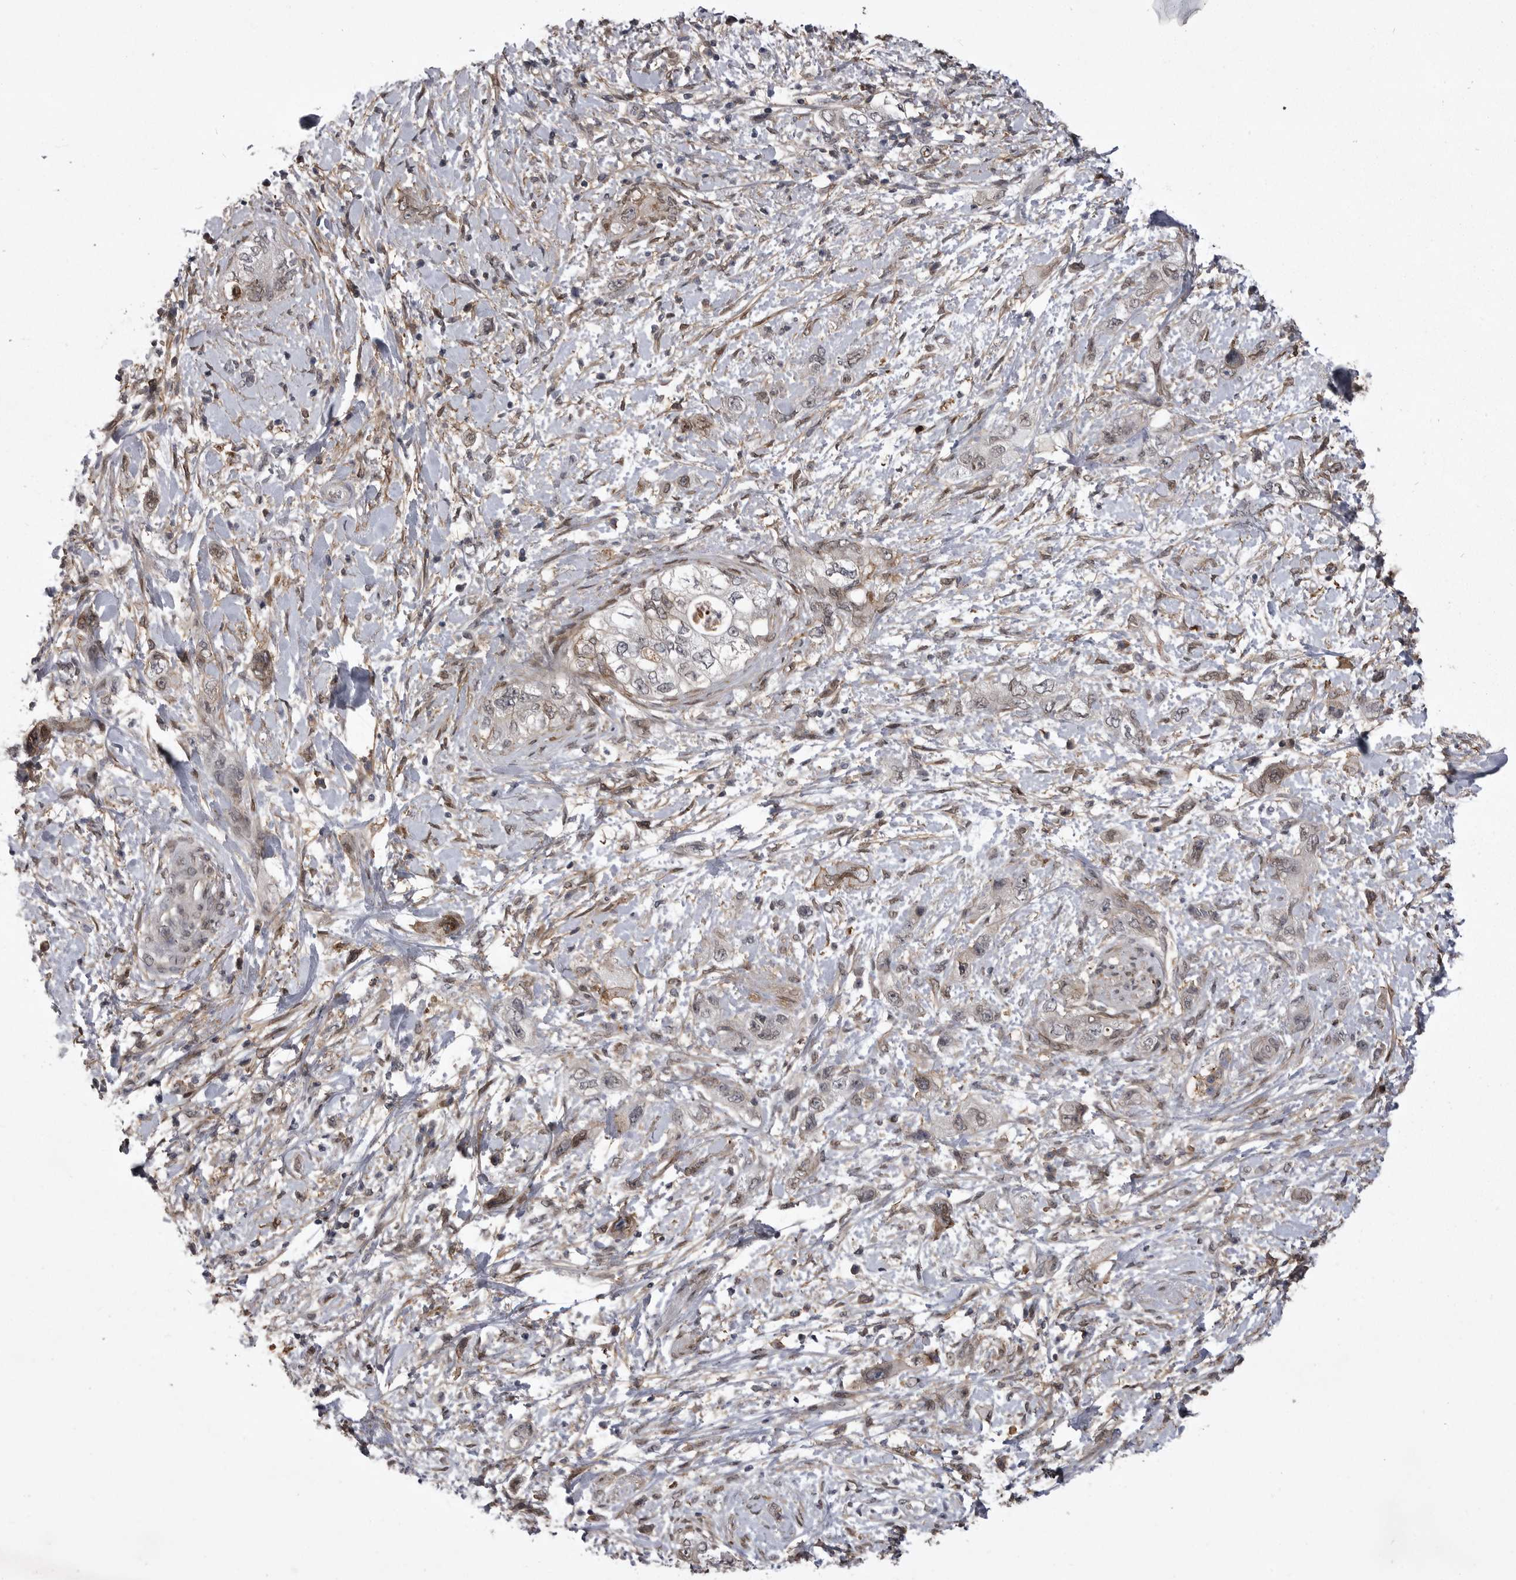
{"staining": {"intensity": "weak", "quantity": "<25%", "location": "cytoplasmic/membranous"}, "tissue": "pancreatic cancer", "cell_type": "Tumor cells", "image_type": "cancer", "snomed": [{"axis": "morphology", "description": "Adenocarcinoma, NOS"}, {"axis": "topography", "description": "Pancreas"}], "caption": "Immunohistochemistry of adenocarcinoma (pancreatic) reveals no staining in tumor cells.", "gene": "ABL1", "patient": {"sex": "female", "age": 73}}